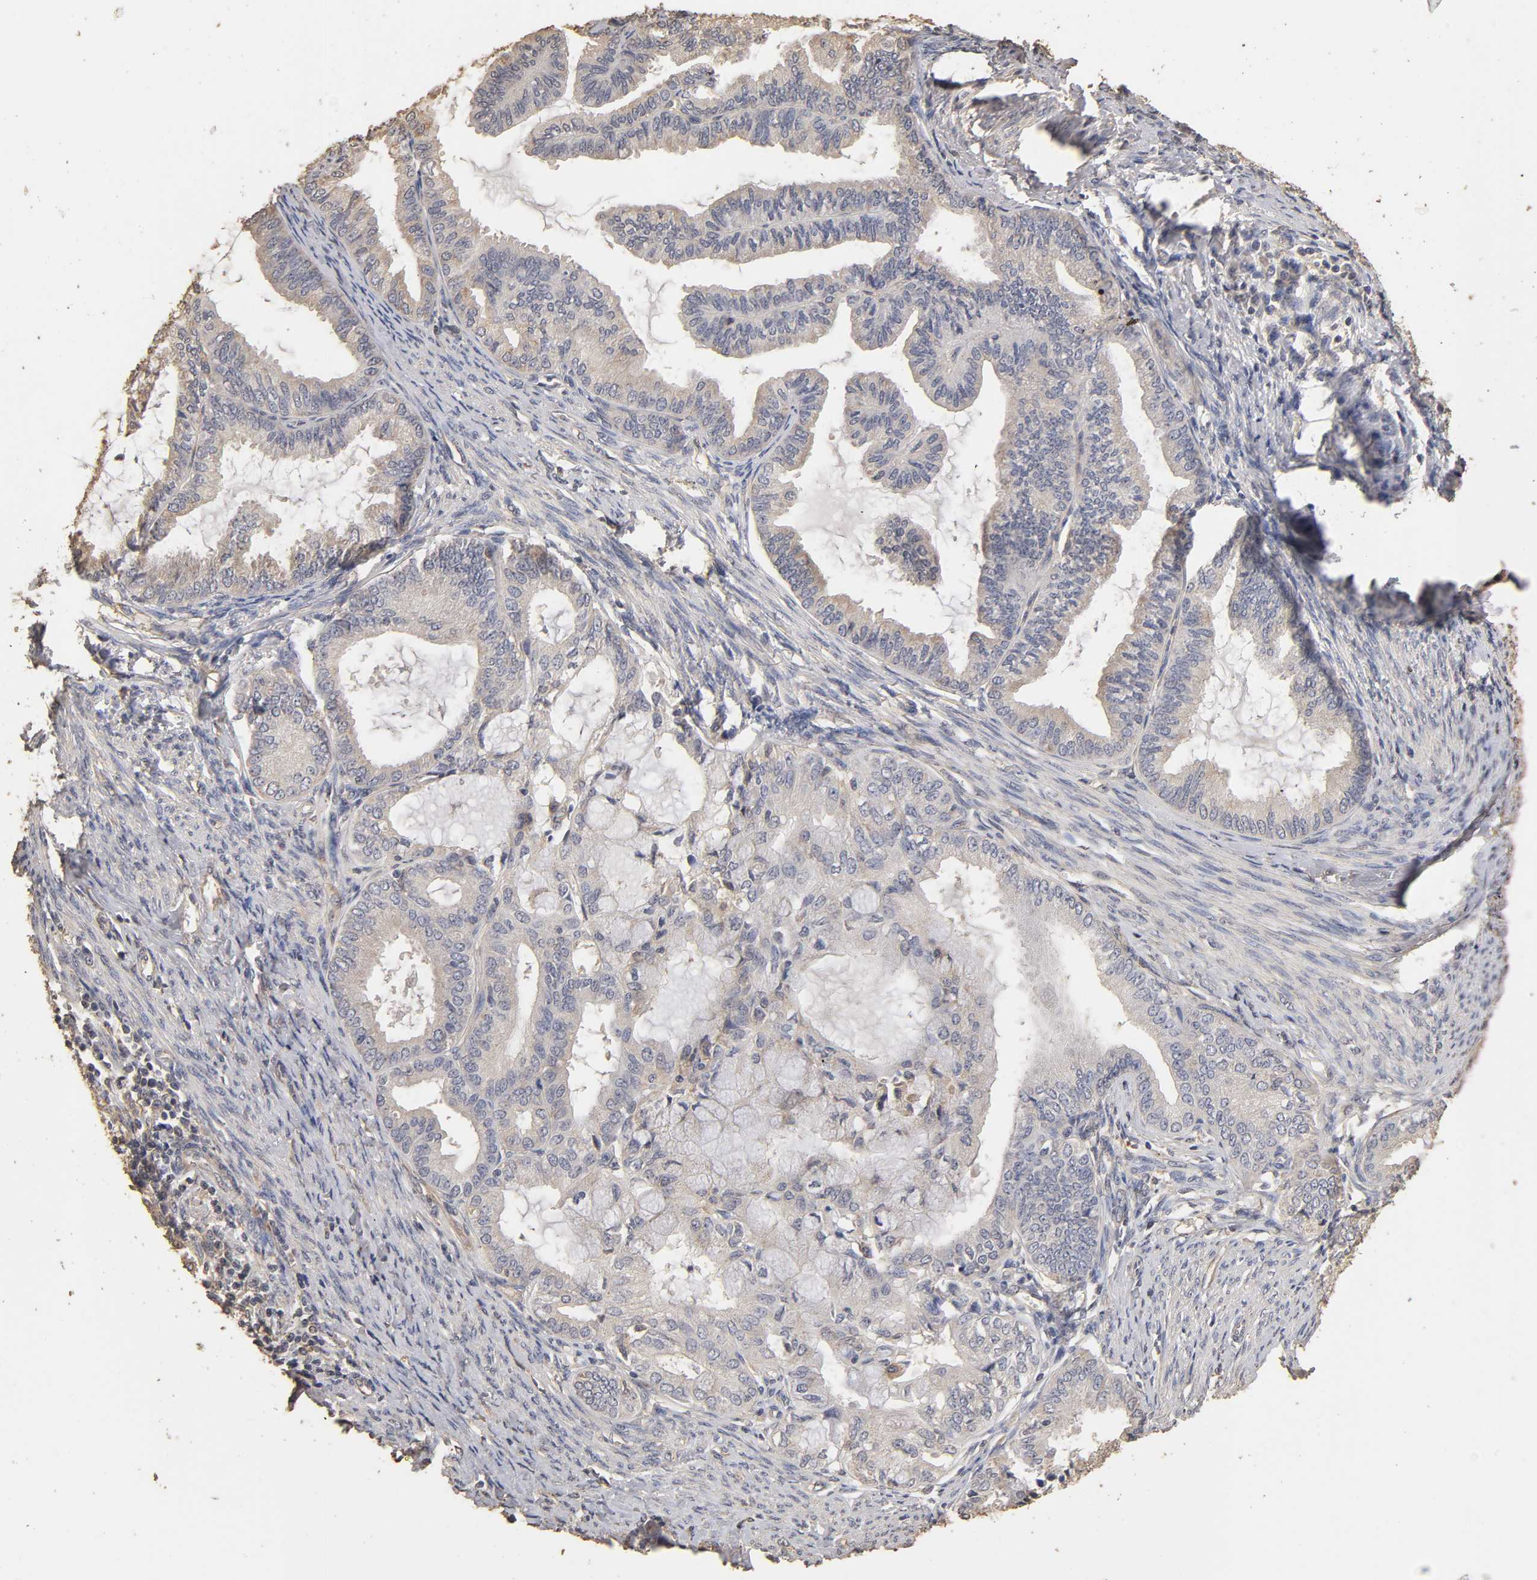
{"staining": {"intensity": "negative", "quantity": "none", "location": "none"}, "tissue": "endometrial cancer", "cell_type": "Tumor cells", "image_type": "cancer", "snomed": [{"axis": "morphology", "description": "Adenocarcinoma, NOS"}, {"axis": "topography", "description": "Endometrium"}], "caption": "Immunohistochemistry image of neoplastic tissue: endometrial cancer (adenocarcinoma) stained with DAB reveals no significant protein positivity in tumor cells.", "gene": "VSIG4", "patient": {"sex": "female", "age": 86}}